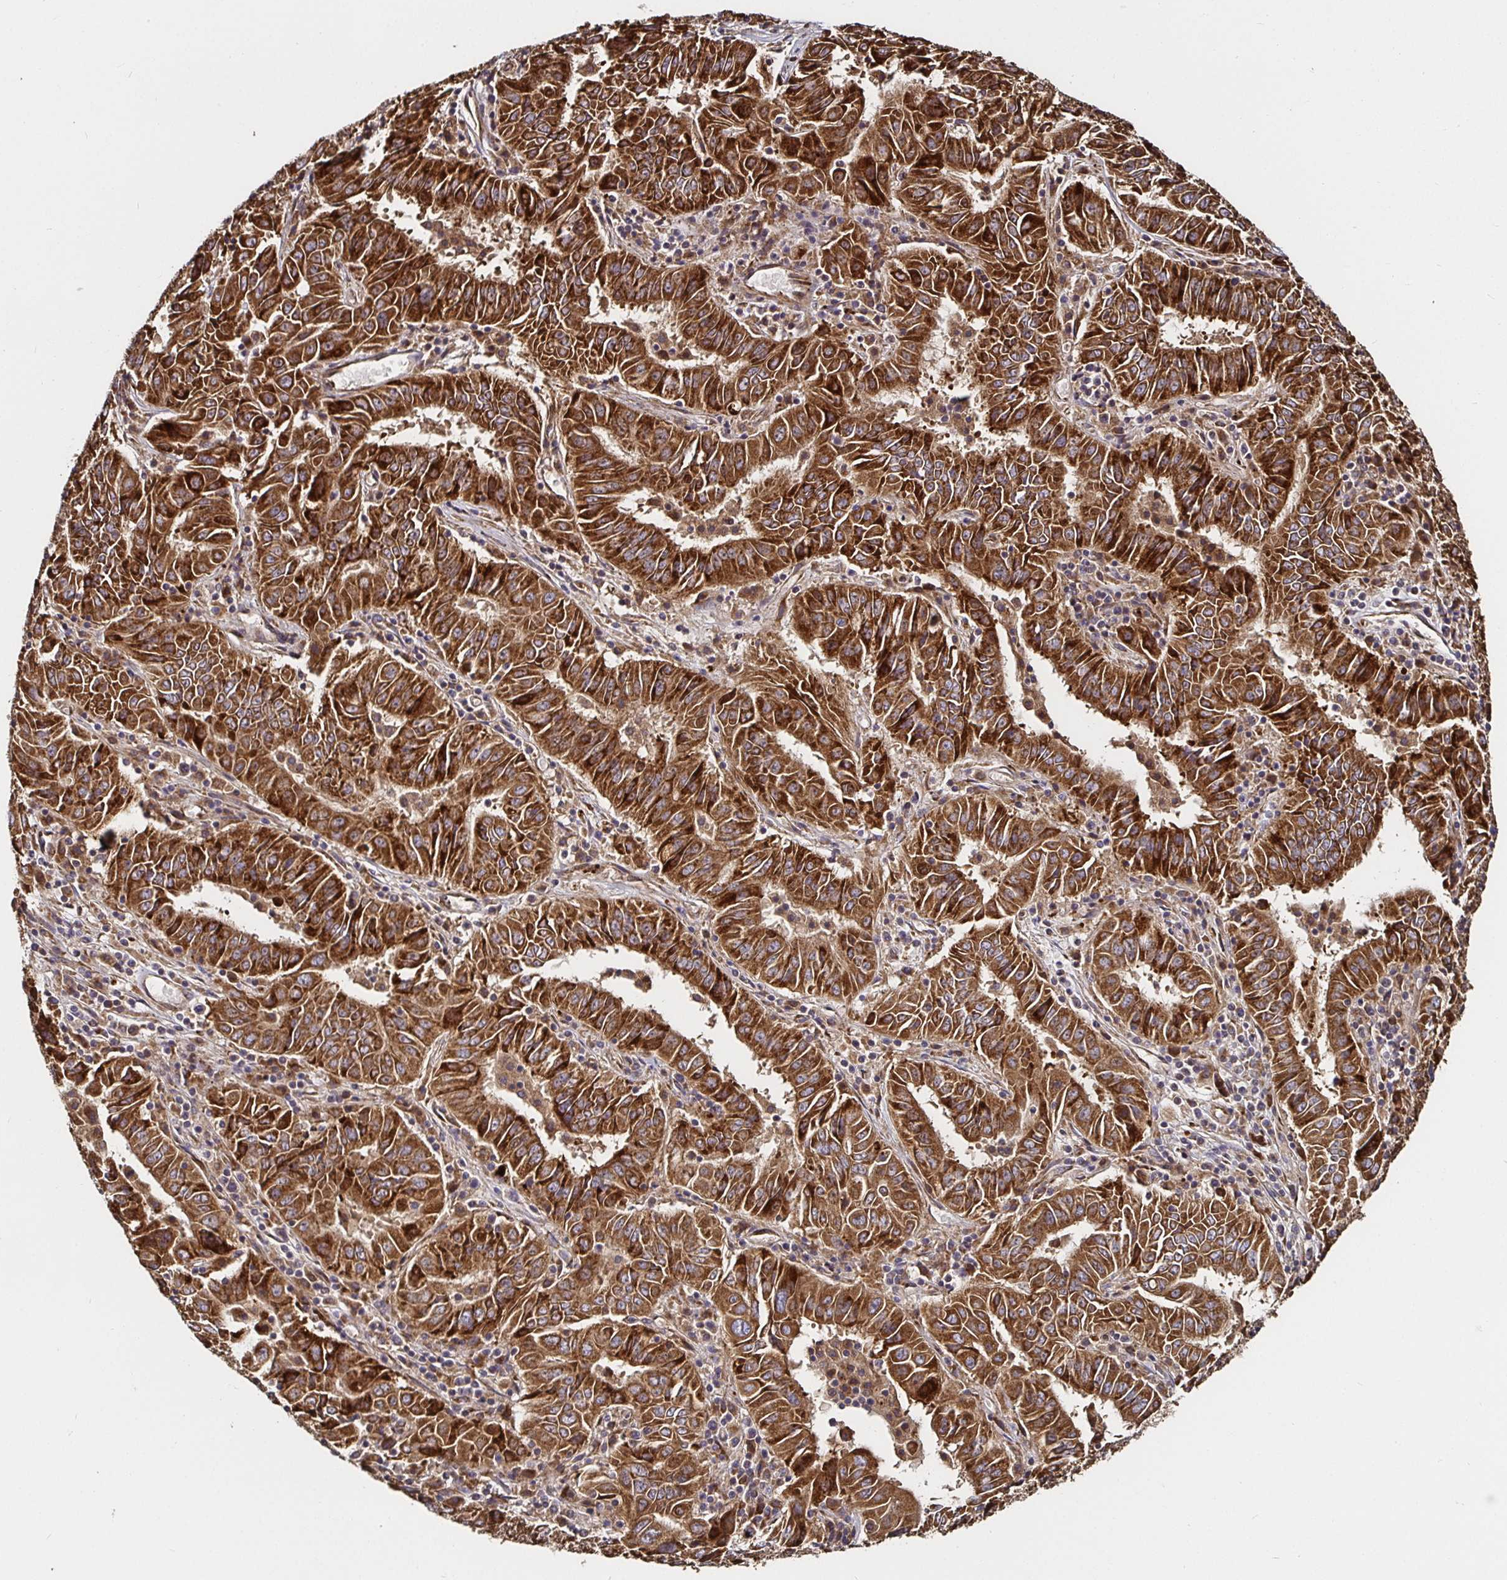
{"staining": {"intensity": "strong", "quantity": ">75%", "location": "cytoplasmic/membranous"}, "tissue": "pancreatic cancer", "cell_type": "Tumor cells", "image_type": "cancer", "snomed": [{"axis": "morphology", "description": "Adenocarcinoma, NOS"}, {"axis": "topography", "description": "Pancreas"}], "caption": "IHC of pancreatic cancer (adenocarcinoma) demonstrates high levels of strong cytoplasmic/membranous positivity in about >75% of tumor cells. (IHC, brightfield microscopy, high magnification).", "gene": "MLST8", "patient": {"sex": "male", "age": 63}}